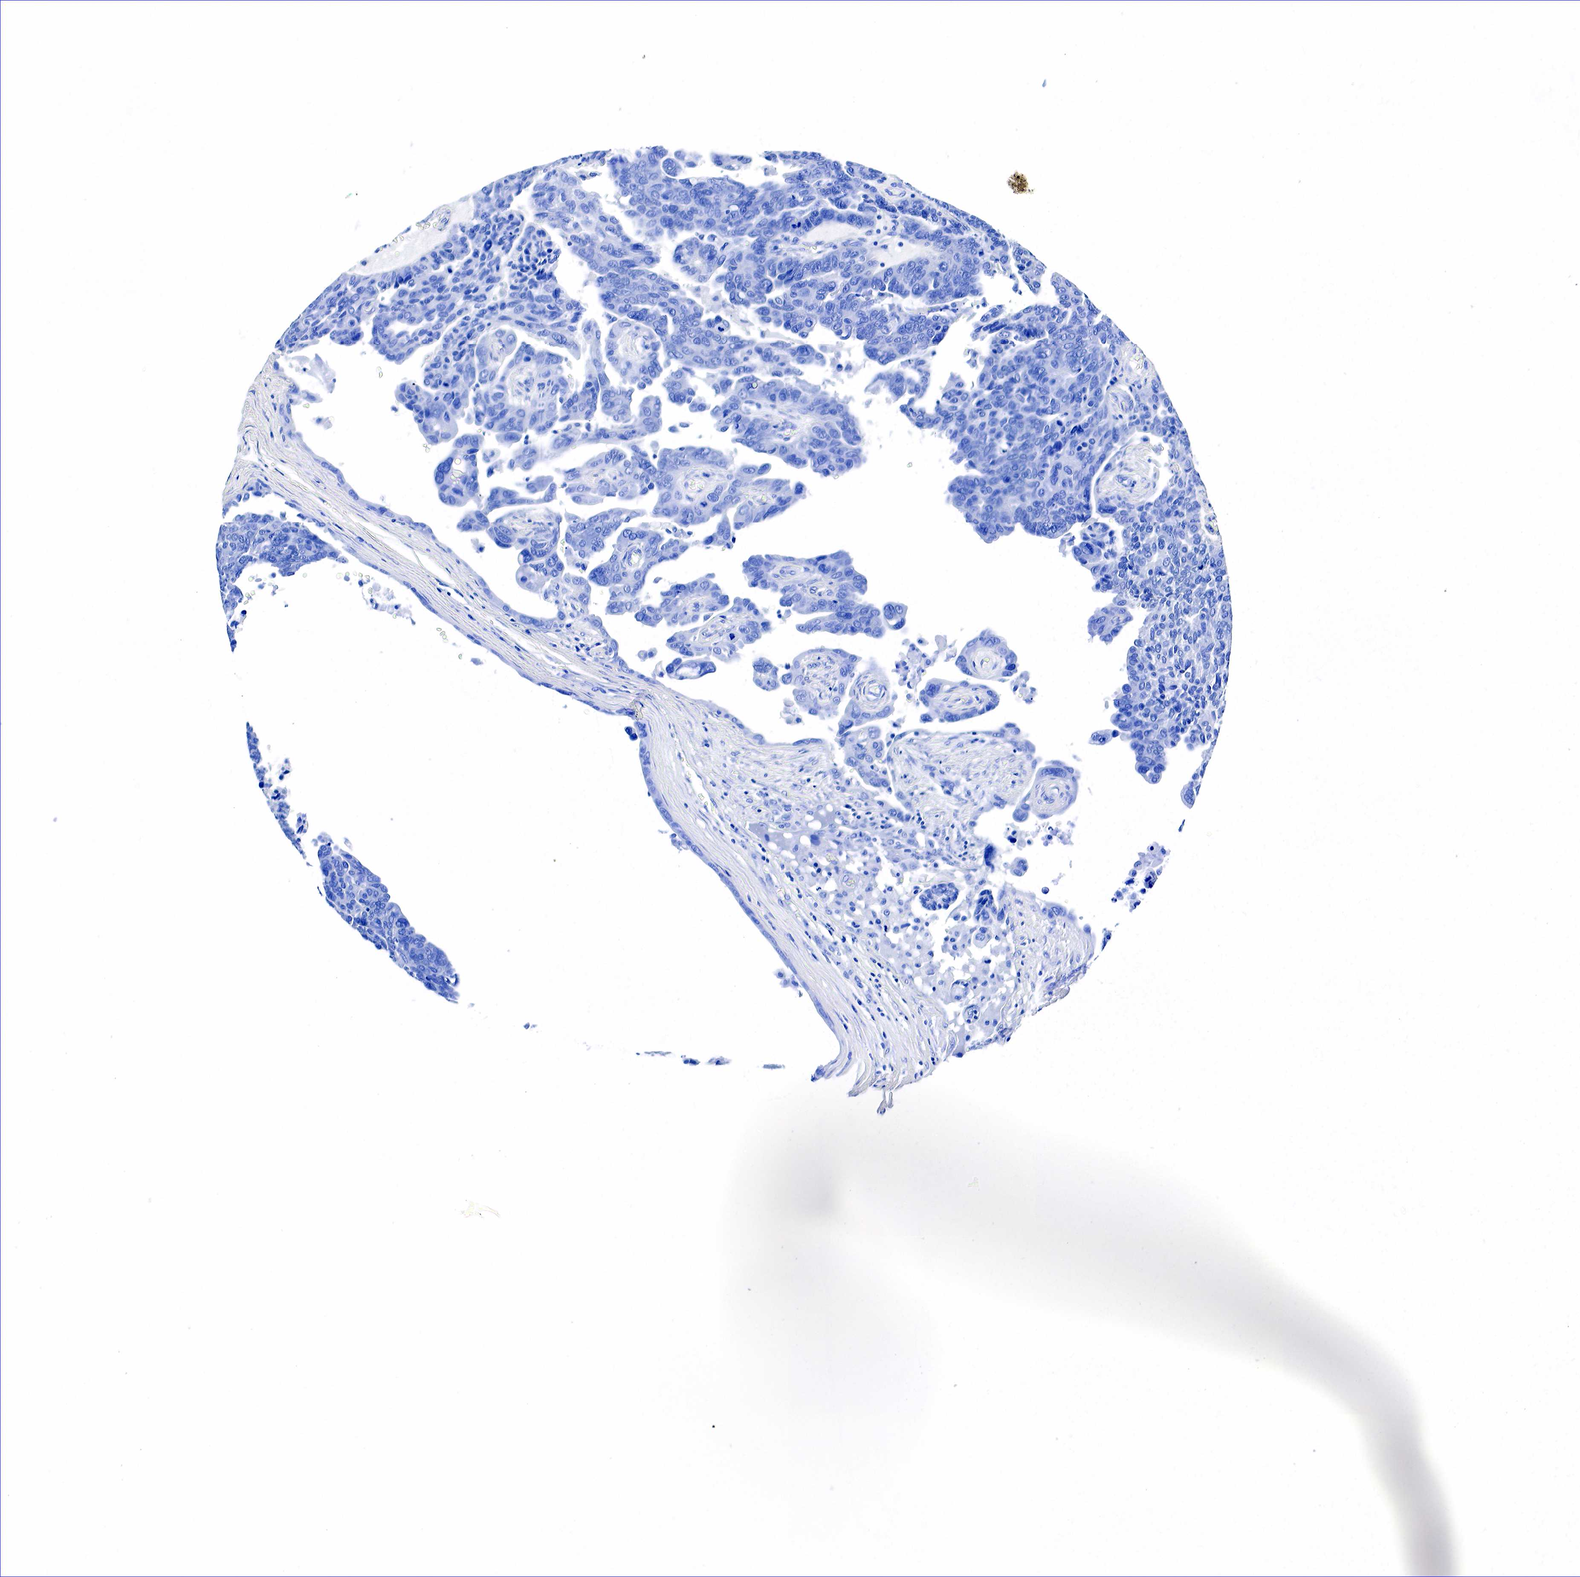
{"staining": {"intensity": "negative", "quantity": "none", "location": "none"}, "tissue": "ovarian cancer", "cell_type": "Tumor cells", "image_type": "cancer", "snomed": [{"axis": "morphology", "description": "Cystadenocarcinoma, serous, NOS"}, {"axis": "topography", "description": "Ovary"}], "caption": "Tumor cells are negative for protein expression in human ovarian cancer (serous cystadenocarcinoma). (Immunohistochemistry, brightfield microscopy, high magnification).", "gene": "ACP3", "patient": {"sex": "female", "age": 64}}